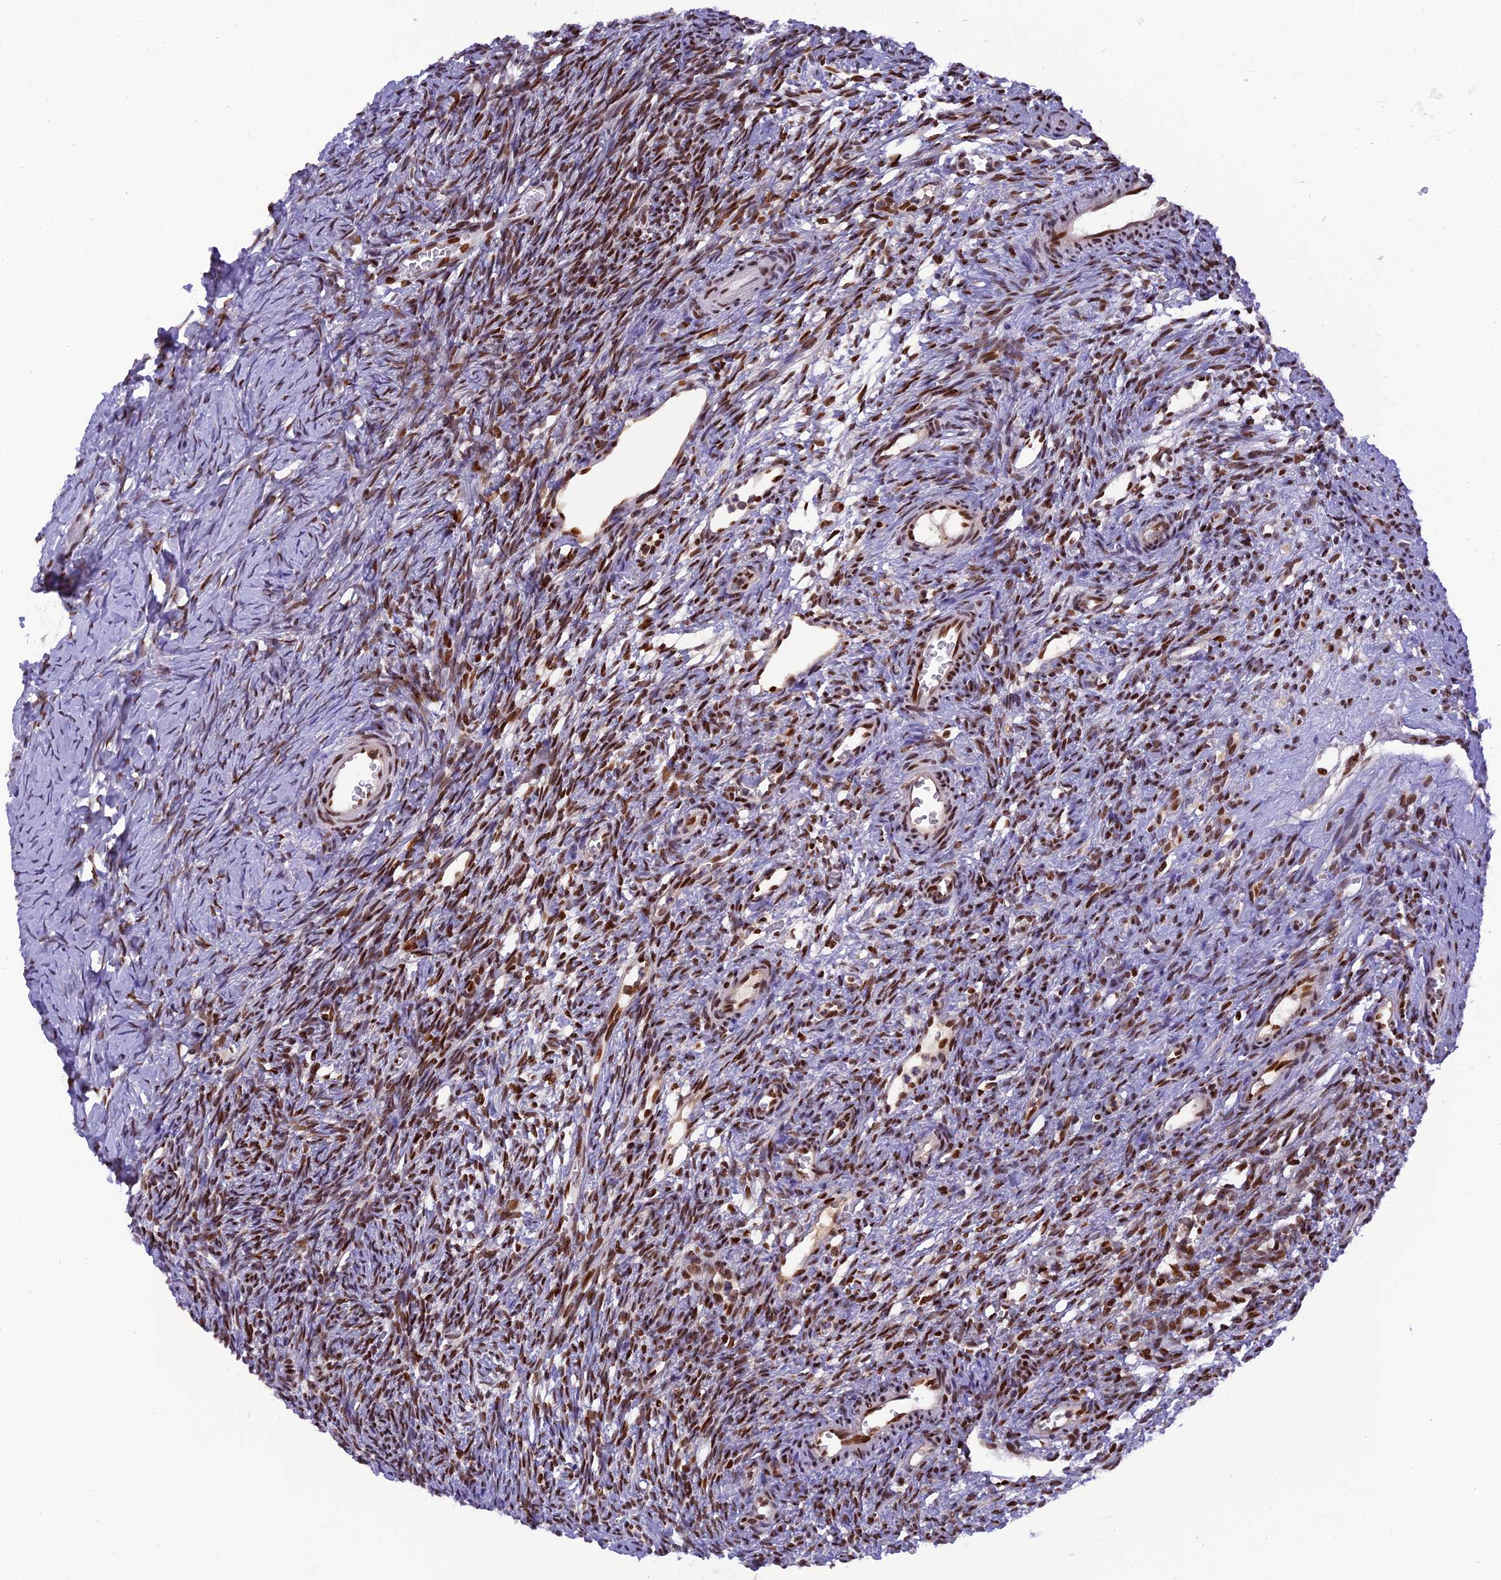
{"staining": {"intensity": "moderate", "quantity": ">75%", "location": "nuclear"}, "tissue": "ovary", "cell_type": "Ovarian stroma cells", "image_type": "normal", "snomed": [{"axis": "morphology", "description": "Normal tissue, NOS"}, {"axis": "topography", "description": "Ovary"}], "caption": "An immunohistochemistry (IHC) photomicrograph of unremarkable tissue is shown. Protein staining in brown highlights moderate nuclear positivity in ovary within ovarian stroma cells.", "gene": "RABGGTA", "patient": {"sex": "female", "age": 39}}